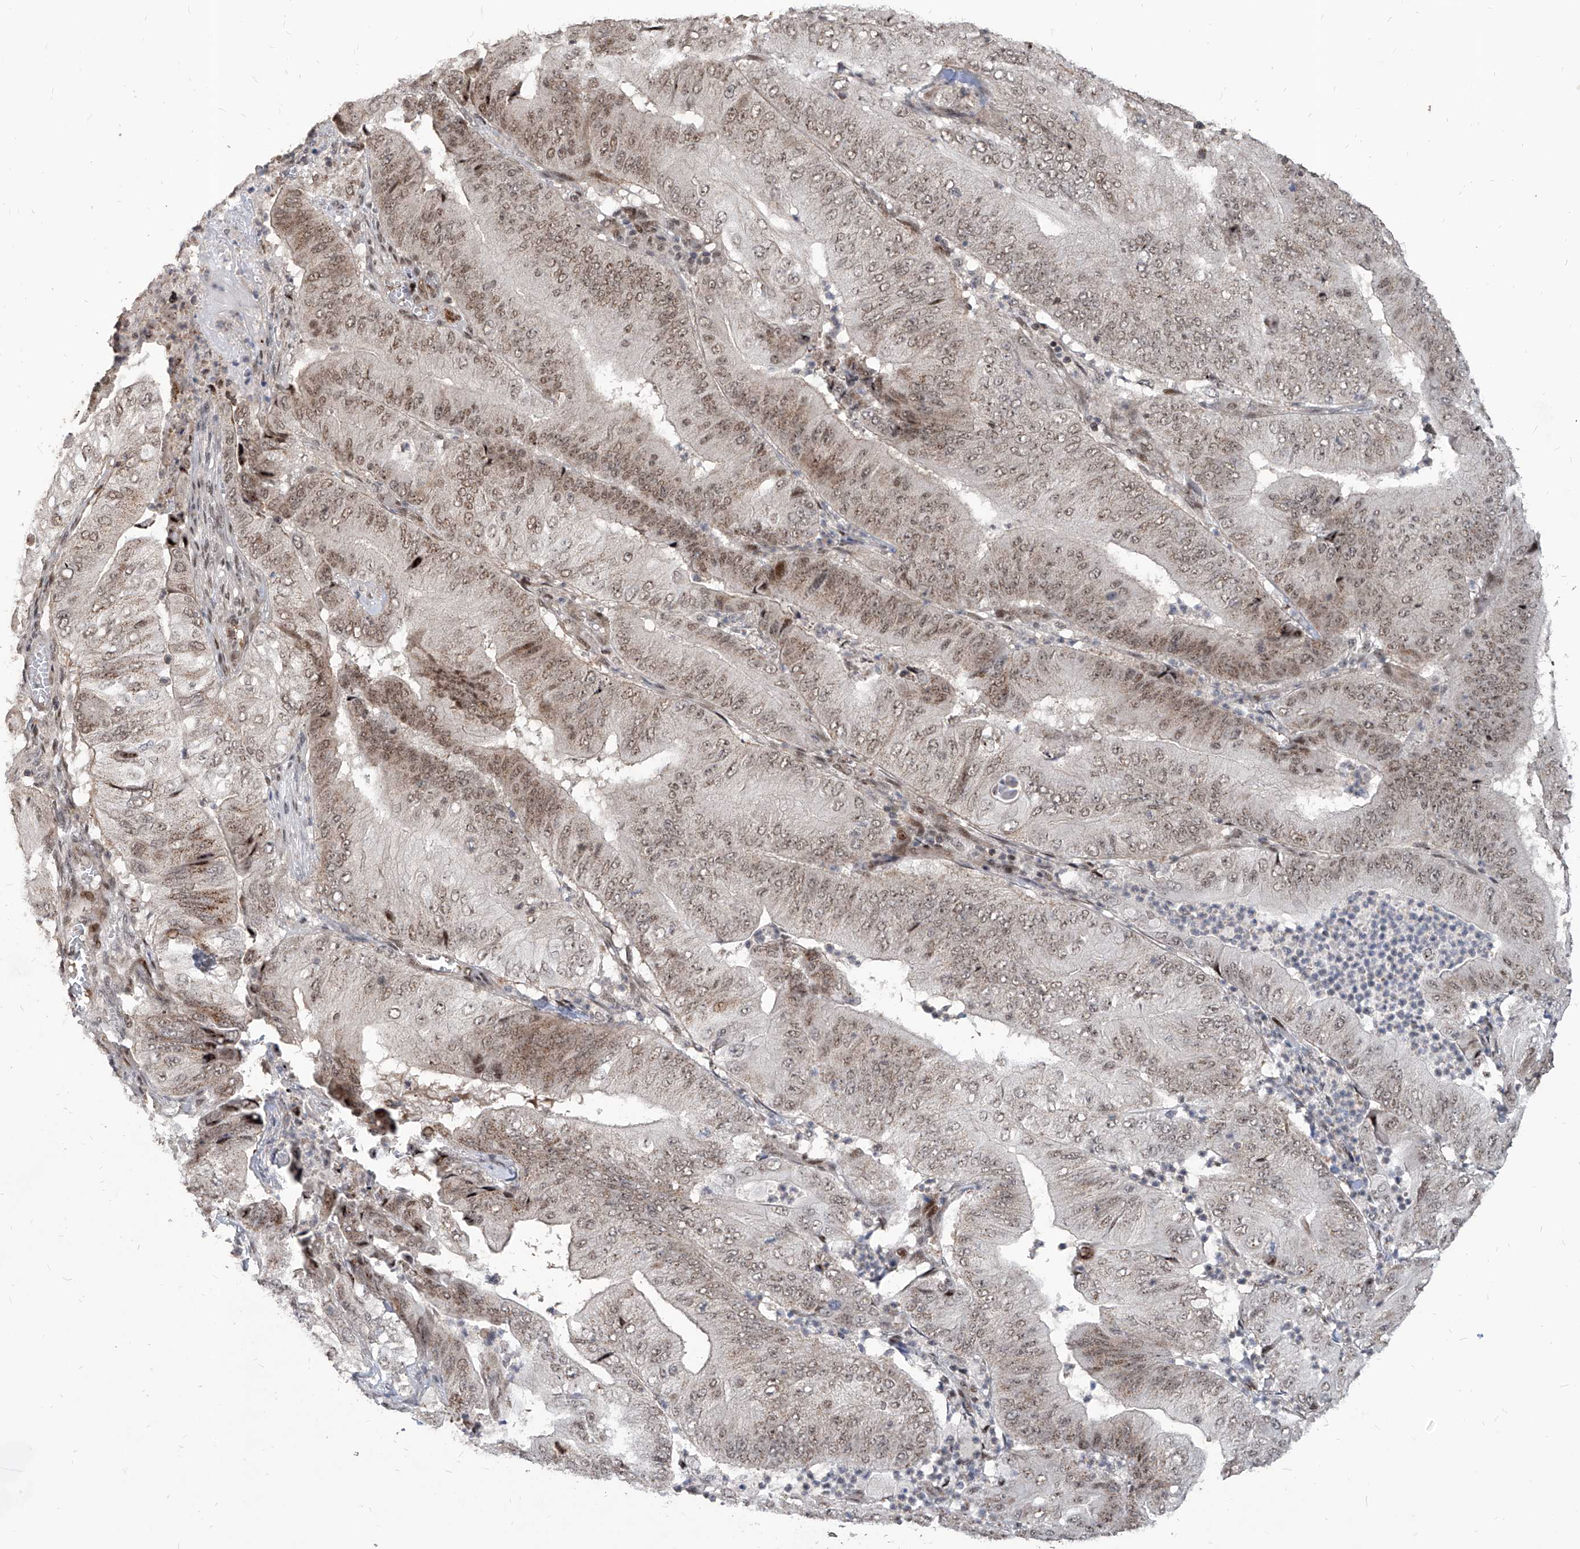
{"staining": {"intensity": "weak", "quantity": ">75%", "location": "nuclear"}, "tissue": "pancreatic cancer", "cell_type": "Tumor cells", "image_type": "cancer", "snomed": [{"axis": "morphology", "description": "Adenocarcinoma, NOS"}, {"axis": "topography", "description": "Pancreas"}], "caption": "DAB immunohistochemical staining of human pancreatic cancer reveals weak nuclear protein expression in about >75% of tumor cells. (Brightfield microscopy of DAB IHC at high magnification).", "gene": "IRF2", "patient": {"sex": "female", "age": 77}}